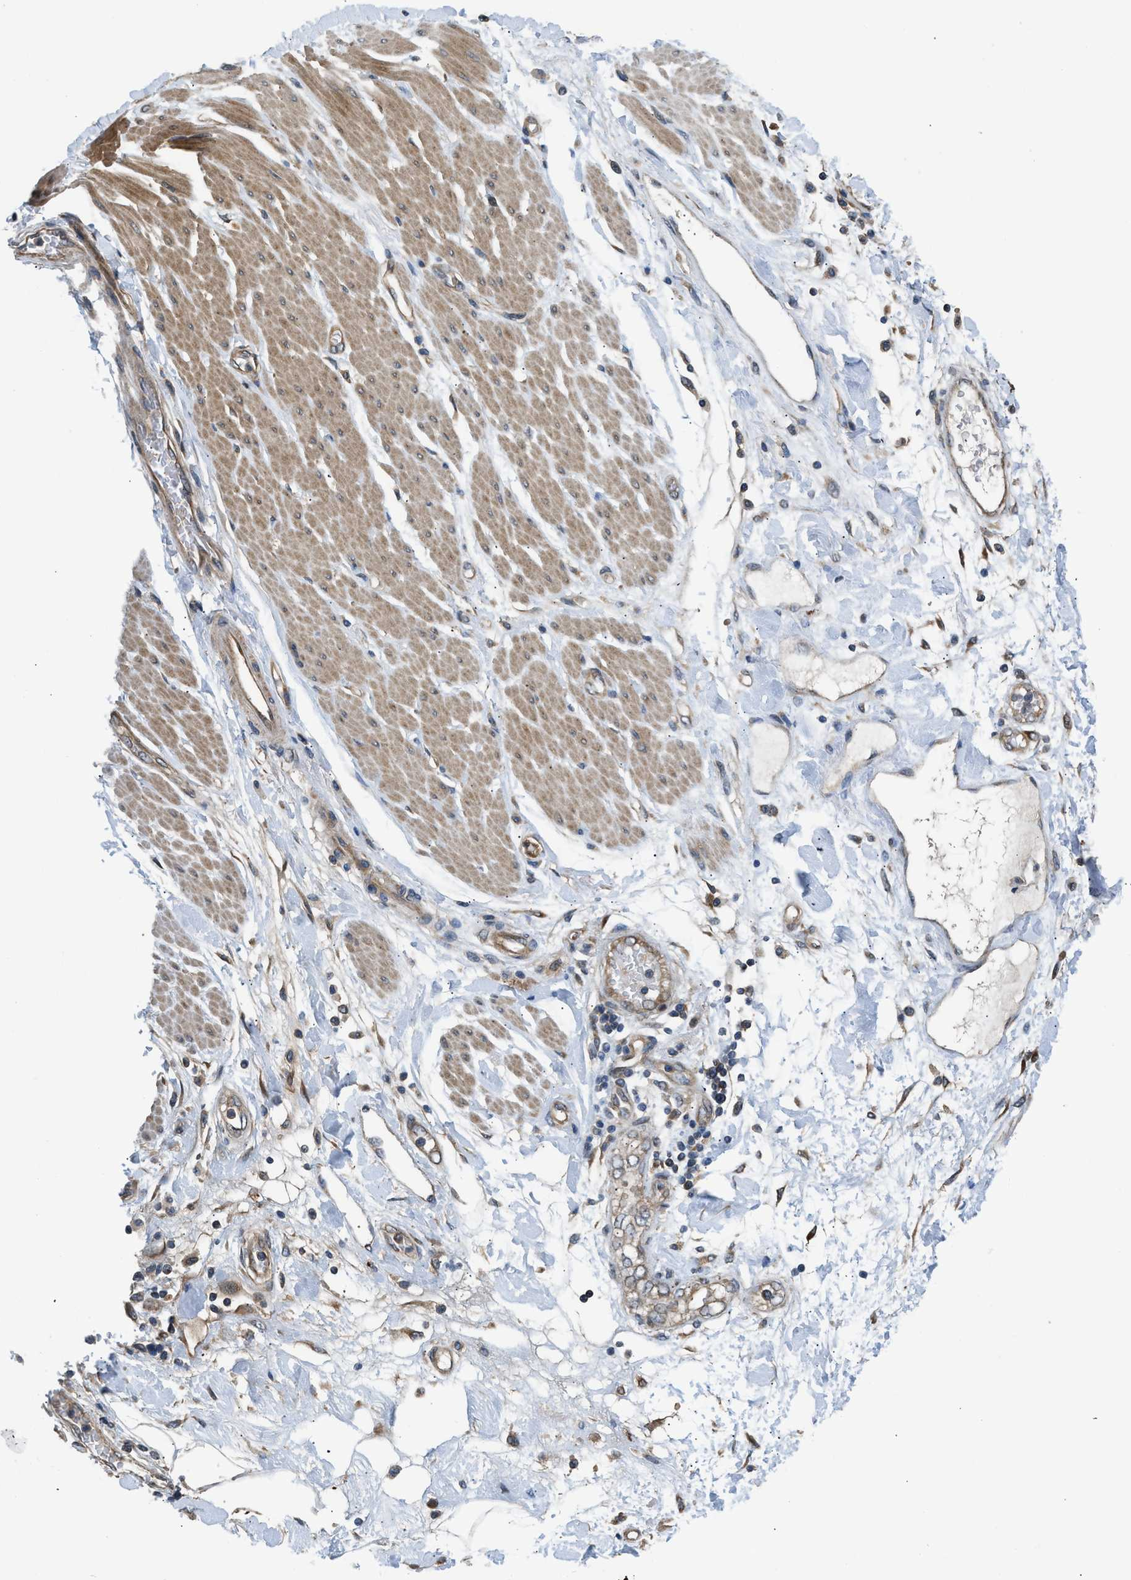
{"staining": {"intensity": "moderate", "quantity": "25%-75%", "location": "cytoplasmic/membranous"}, "tissue": "adipose tissue", "cell_type": "Adipocytes", "image_type": "normal", "snomed": [{"axis": "morphology", "description": "Normal tissue, NOS"}, {"axis": "morphology", "description": "Adenocarcinoma, NOS"}, {"axis": "topography", "description": "Duodenum"}, {"axis": "topography", "description": "Peripheral nerve tissue"}], "caption": "Adipose tissue stained with IHC reveals moderate cytoplasmic/membranous positivity in about 25%-75% of adipocytes.", "gene": "IL3RA", "patient": {"sex": "female", "age": 60}}